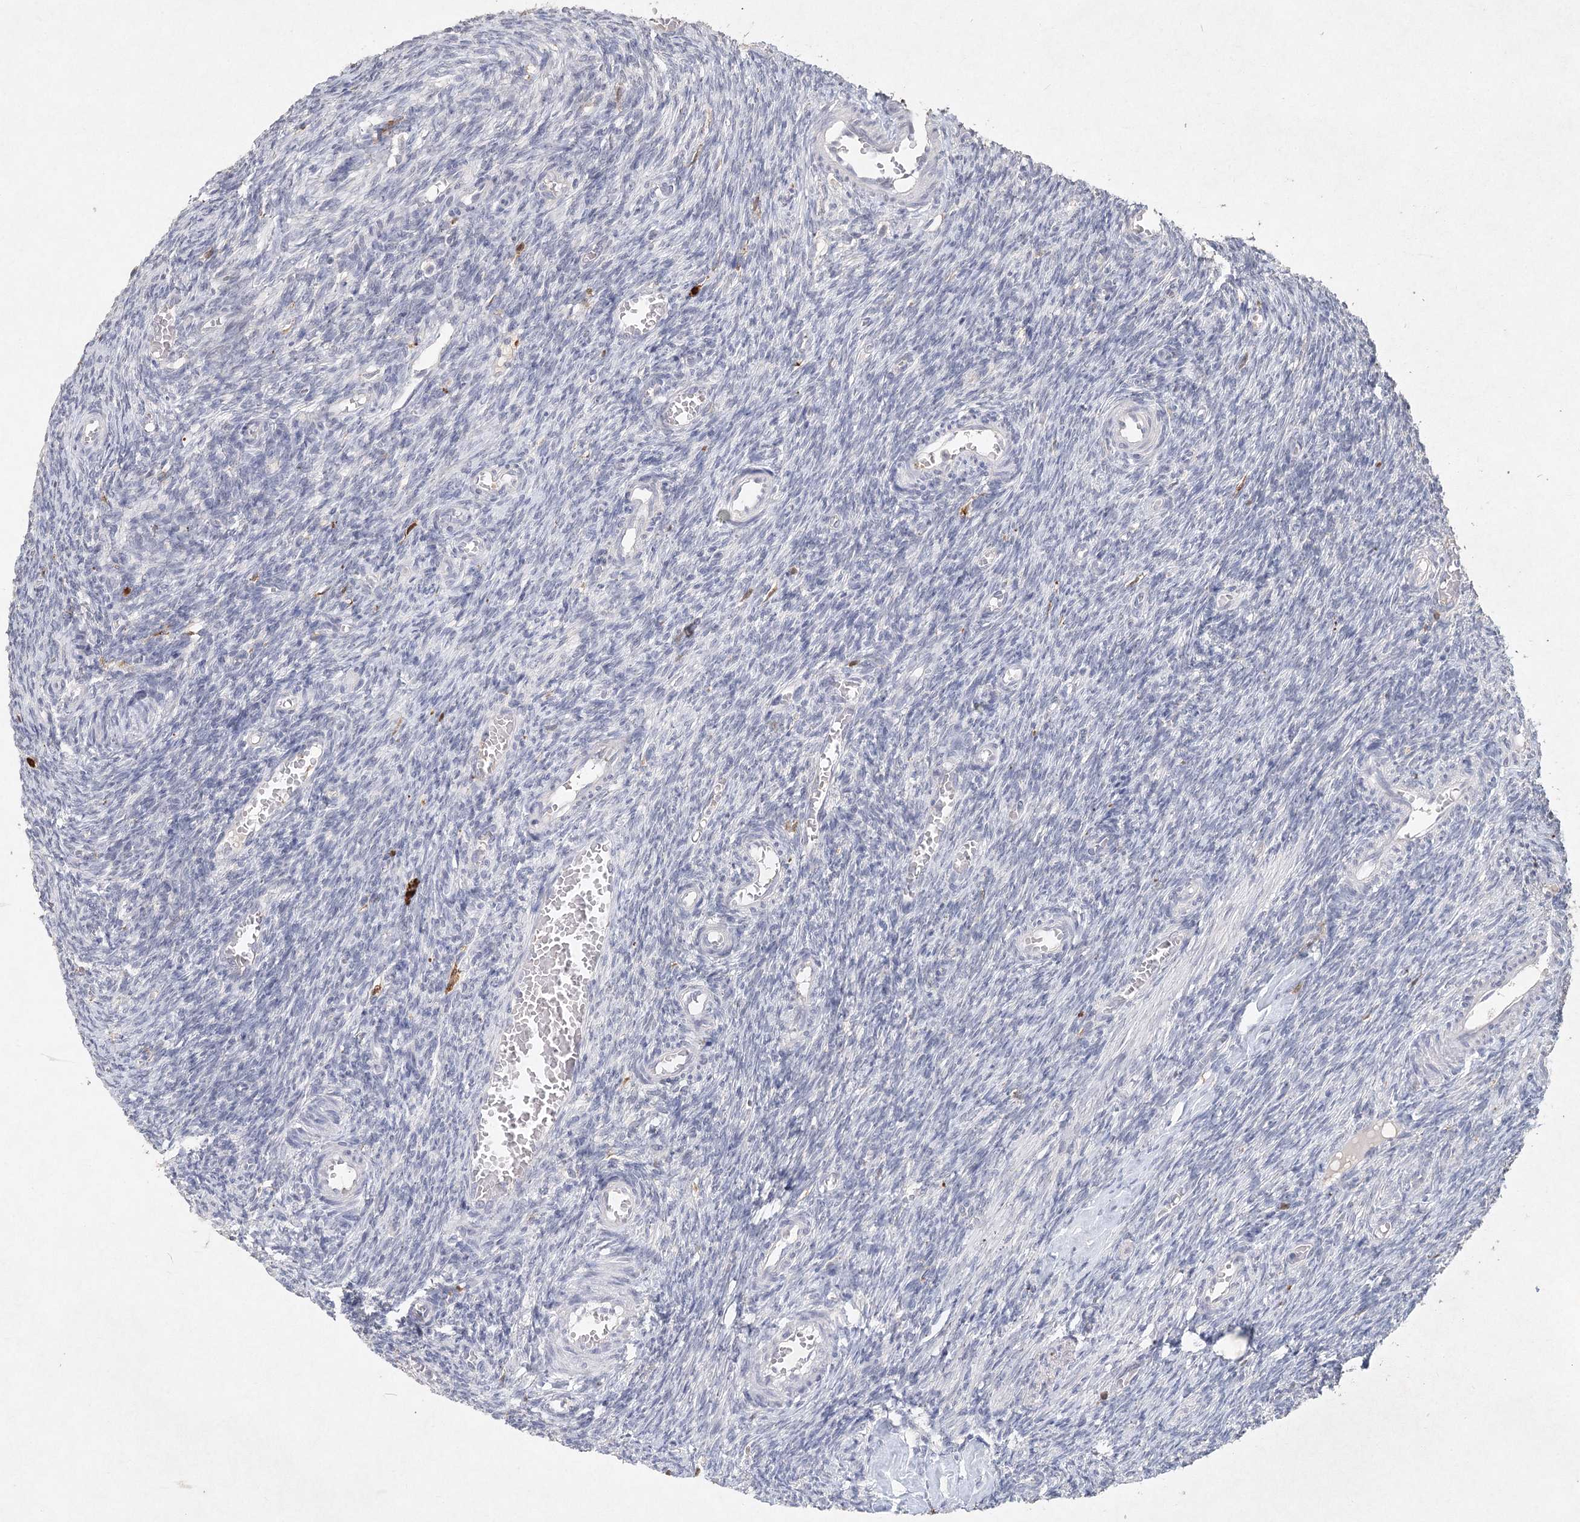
{"staining": {"intensity": "negative", "quantity": "none", "location": "none"}, "tissue": "ovary", "cell_type": "Ovarian stroma cells", "image_type": "normal", "snomed": [{"axis": "morphology", "description": "Normal tissue, NOS"}, {"axis": "topography", "description": "Ovary"}], "caption": "The histopathology image displays no staining of ovarian stroma cells in unremarkable ovary.", "gene": "ARSI", "patient": {"sex": "female", "age": 27}}